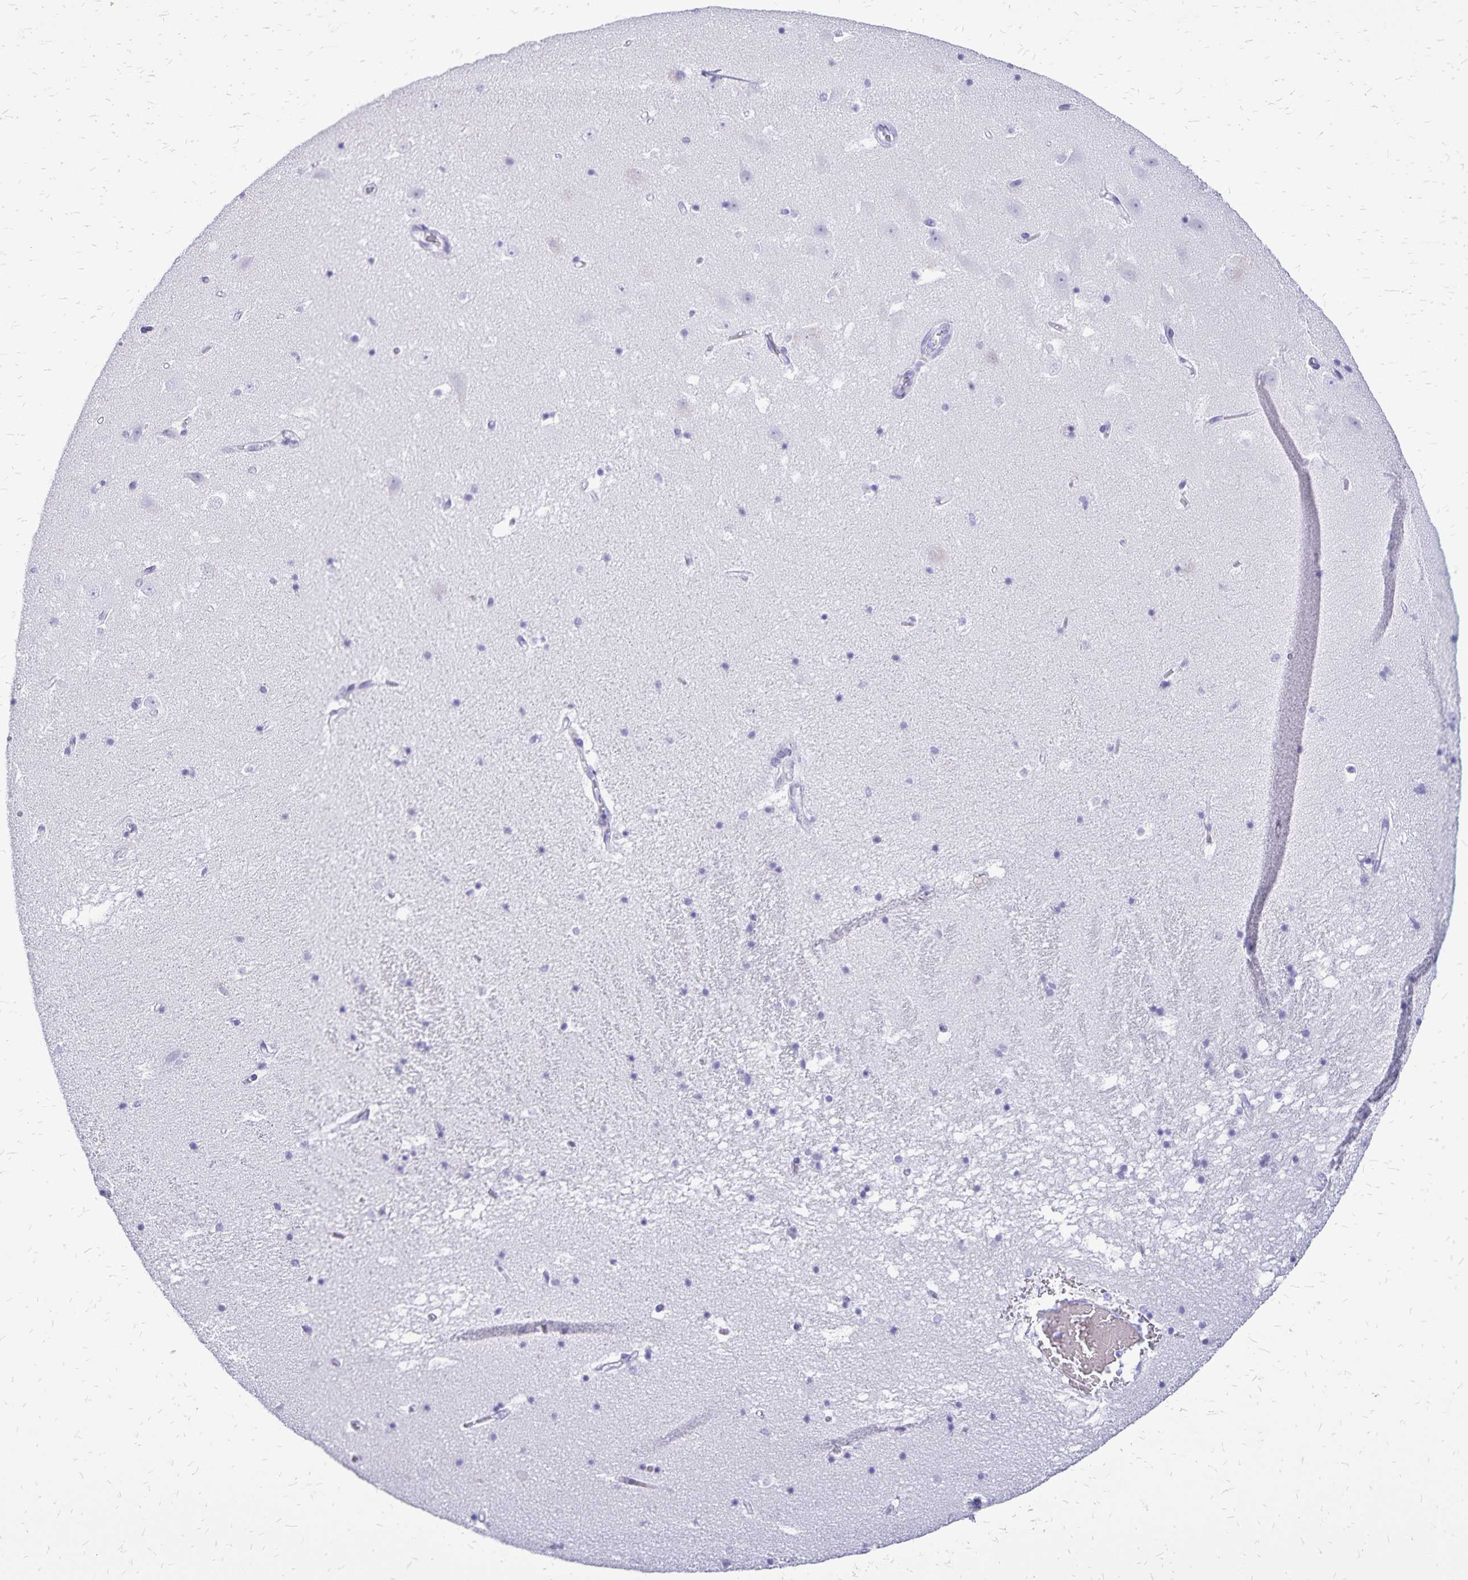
{"staining": {"intensity": "negative", "quantity": "none", "location": "none"}, "tissue": "hippocampus", "cell_type": "Glial cells", "image_type": "normal", "snomed": [{"axis": "morphology", "description": "Normal tissue, NOS"}, {"axis": "topography", "description": "Hippocampus"}], "caption": "Protein analysis of benign hippocampus exhibits no significant expression in glial cells.", "gene": "HMGB3", "patient": {"sex": "male", "age": 58}}